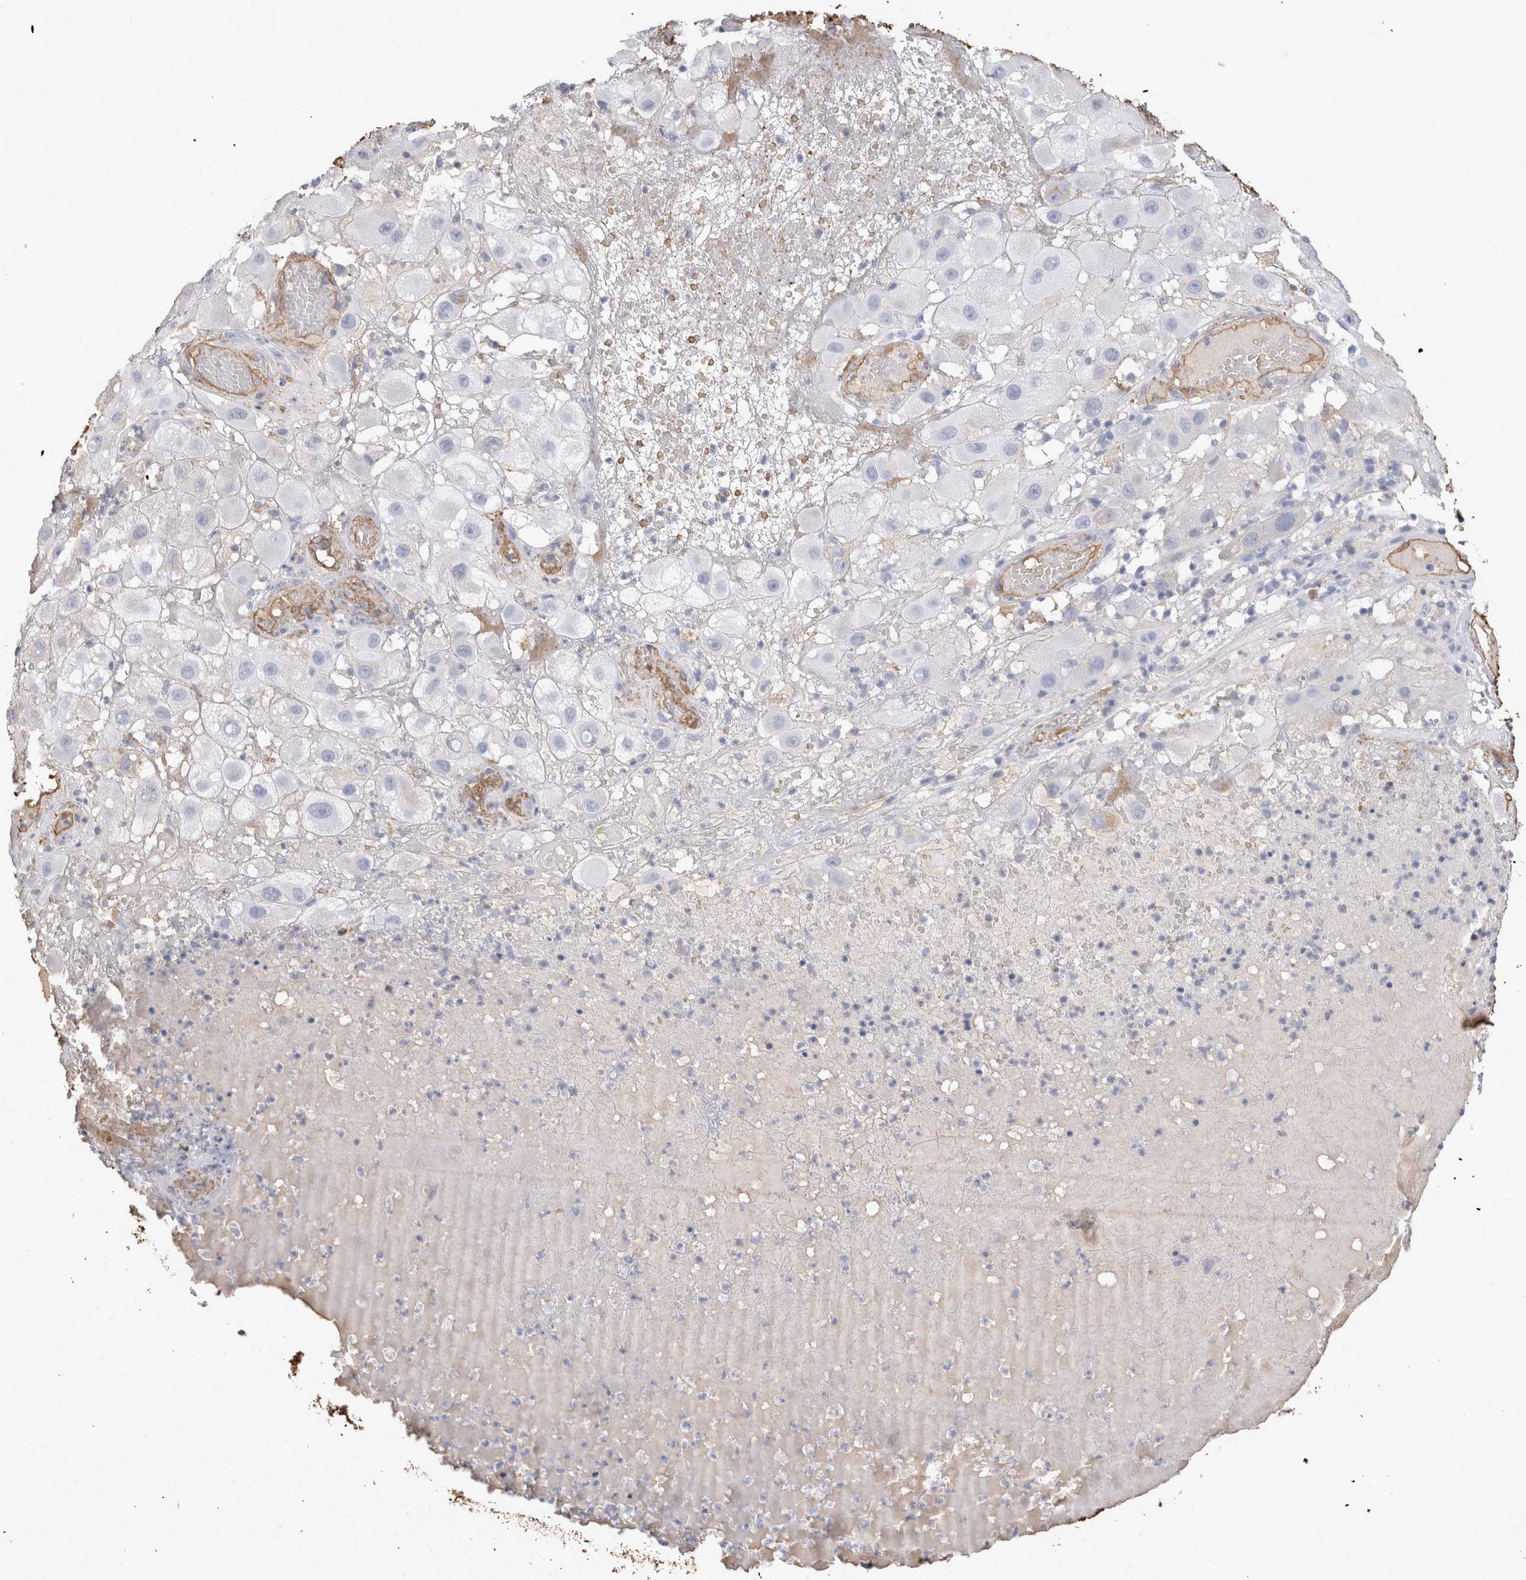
{"staining": {"intensity": "negative", "quantity": "none", "location": "none"}, "tissue": "melanoma", "cell_type": "Tumor cells", "image_type": "cancer", "snomed": [{"axis": "morphology", "description": "Malignant melanoma, NOS"}, {"axis": "topography", "description": "Skin"}], "caption": "IHC photomicrograph of neoplastic tissue: malignant melanoma stained with DAB exhibits no significant protein staining in tumor cells. (IHC, brightfield microscopy, high magnification).", "gene": "IL17RC", "patient": {"sex": "female", "age": 81}}